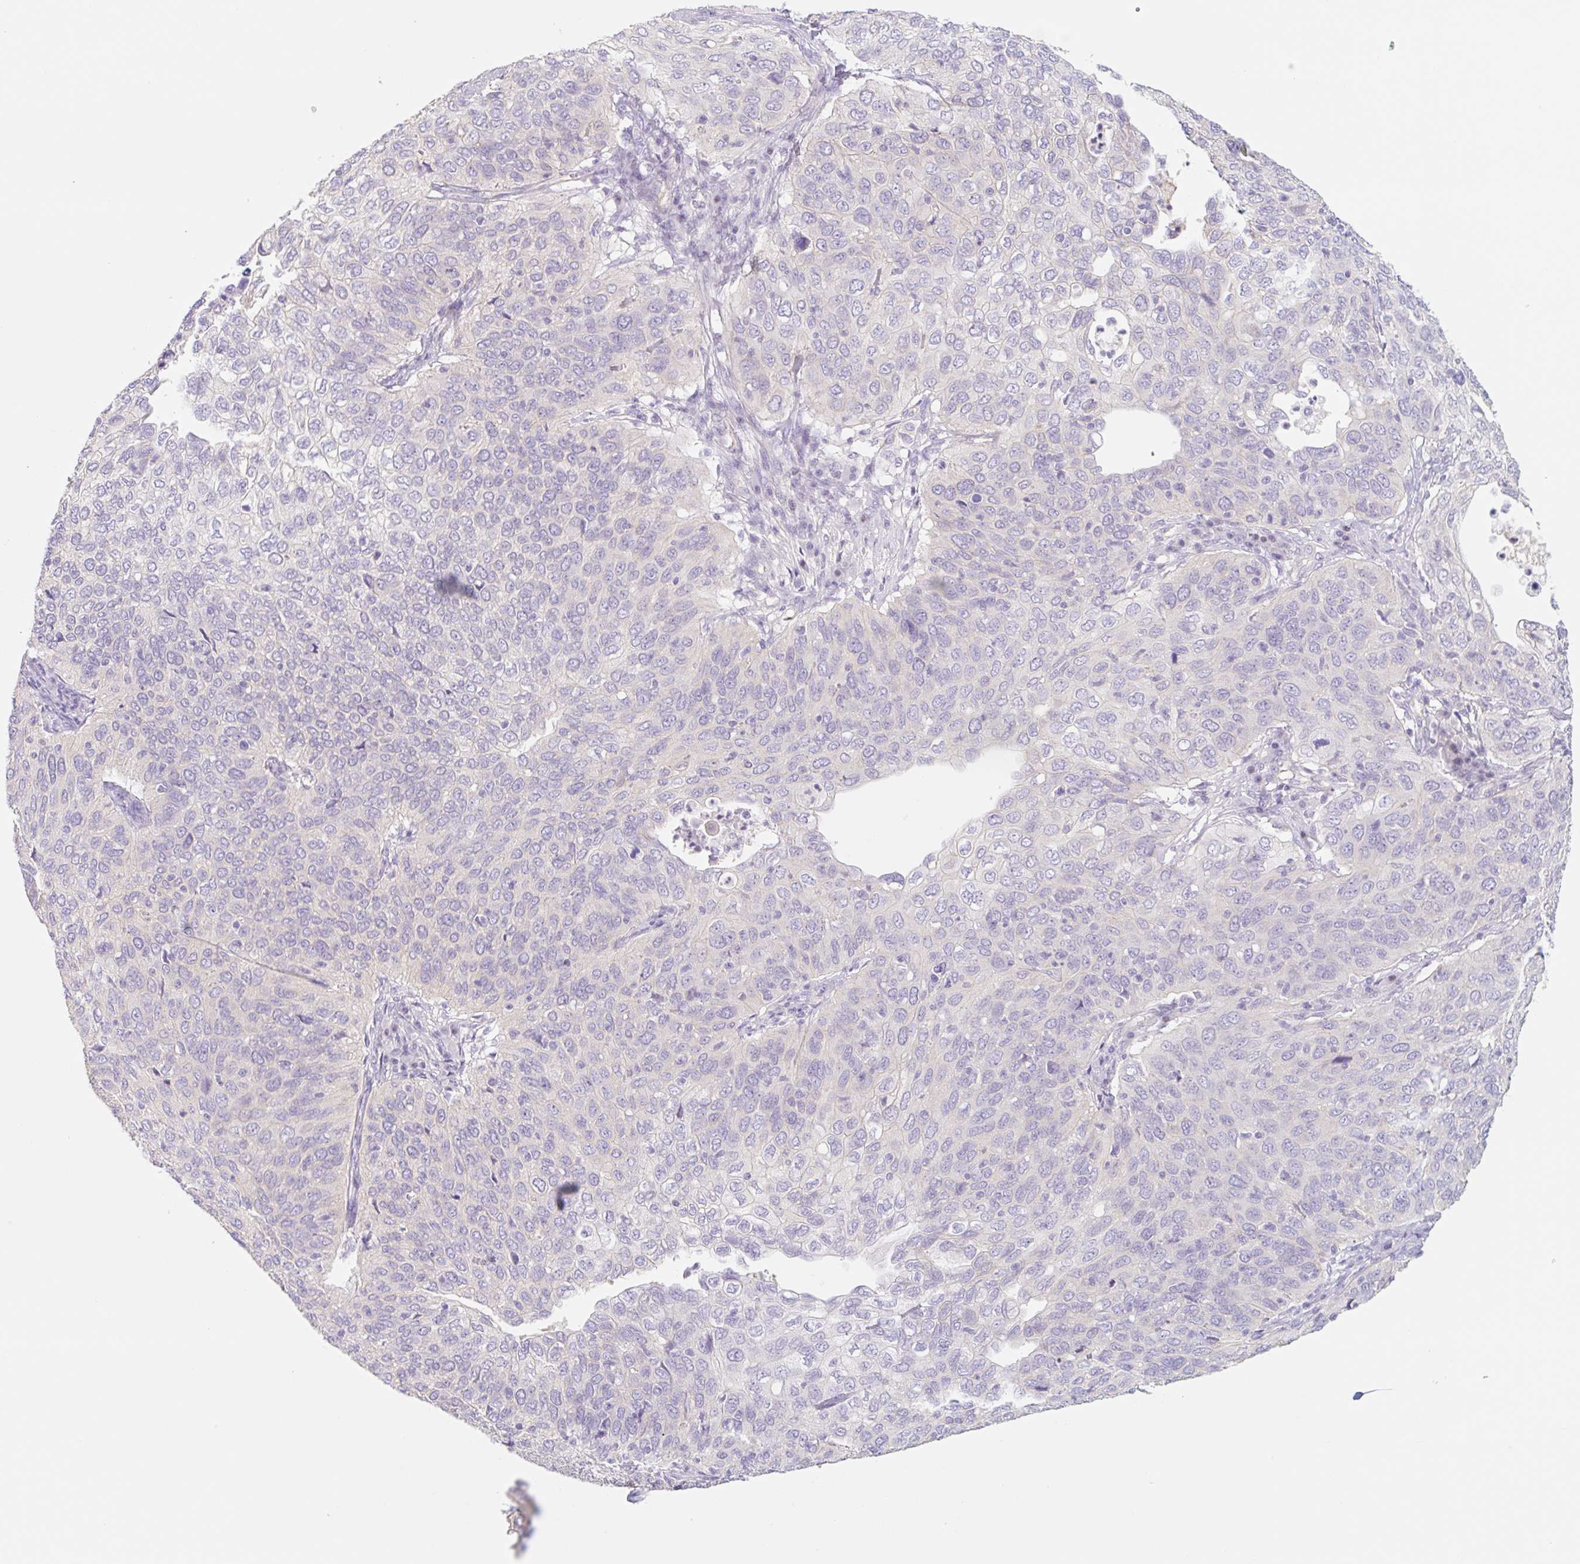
{"staining": {"intensity": "negative", "quantity": "none", "location": "none"}, "tissue": "cervical cancer", "cell_type": "Tumor cells", "image_type": "cancer", "snomed": [{"axis": "morphology", "description": "Squamous cell carcinoma, NOS"}, {"axis": "topography", "description": "Cervix"}], "caption": "Immunohistochemical staining of human cervical cancer (squamous cell carcinoma) demonstrates no significant expression in tumor cells. The staining was performed using DAB (3,3'-diaminobenzidine) to visualize the protein expression in brown, while the nuclei were stained in blue with hematoxylin (Magnification: 20x).", "gene": "LYVE1", "patient": {"sex": "female", "age": 36}}